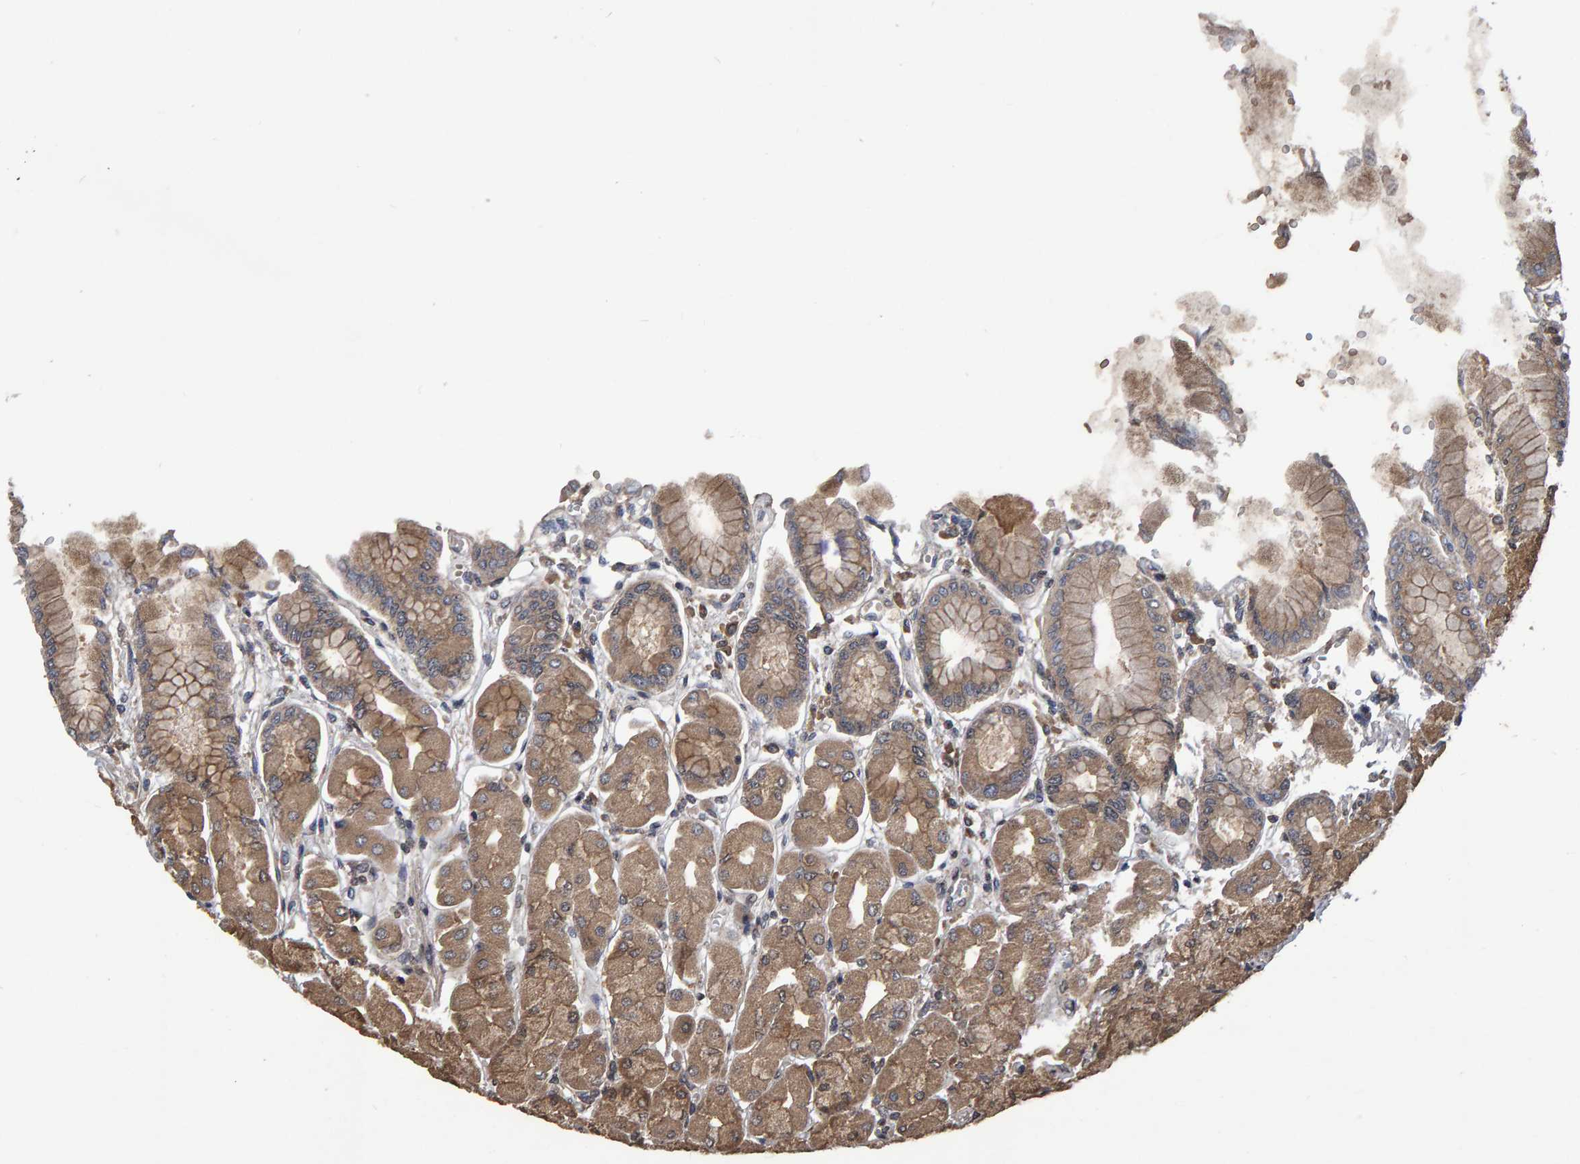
{"staining": {"intensity": "moderate", "quantity": ">75%", "location": "cytoplasmic/membranous"}, "tissue": "stomach", "cell_type": "Glandular cells", "image_type": "normal", "snomed": [{"axis": "morphology", "description": "Normal tissue, NOS"}, {"axis": "topography", "description": "Stomach, upper"}], "caption": "Immunohistochemistry (DAB) staining of benign human stomach displays moderate cytoplasmic/membranous protein staining in approximately >75% of glandular cells. (Stains: DAB in brown, nuclei in blue, Microscopy: brightfield microscopy at high magnification).", "gene": "GAB2", "patient": {"sex": "female", "age": 56}}